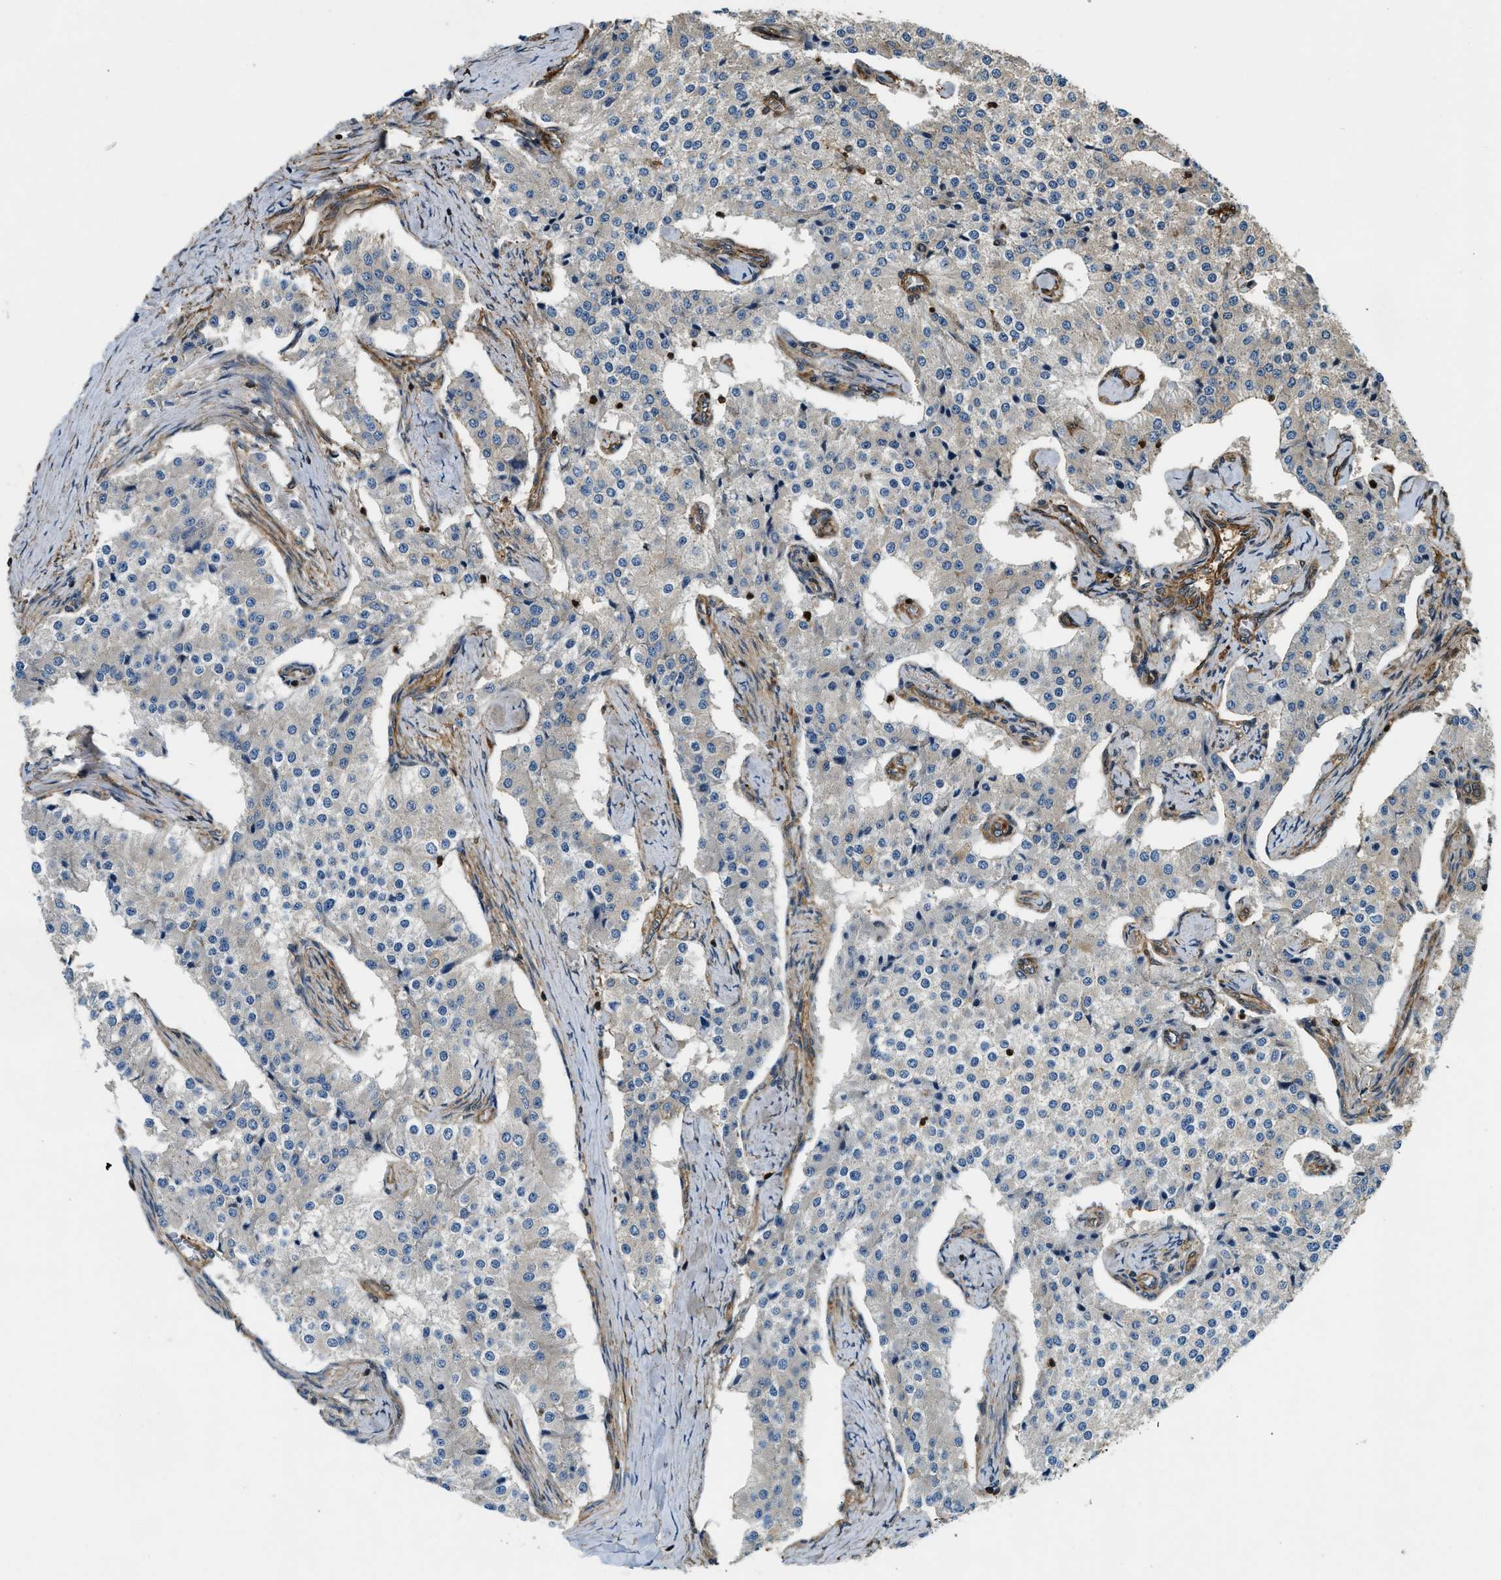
{"staining": {"intensity": "weak", "quantity": "25%-75%", "location": "cytoplasmic/membranous"}, "tissue": "carcinoid", "cell_type": "Tumor cells", "image_type": "cancer", "snomed": [{"axis": "morphology", "description": "Carcinoid, malignant, NOS"}, {"axis": "topography", "description": "Colon"}], "caption": "Immunohistochemical staining of malignant carcinoid reveals low levels of weak cytoplasmic/membranous protein staining in about 25%-75% of tumor cells. (Brightfield microscopy of DAB IHC at high magnification).", "gene": "YARS1", "patient": {"sex": "female", "age": 52}}